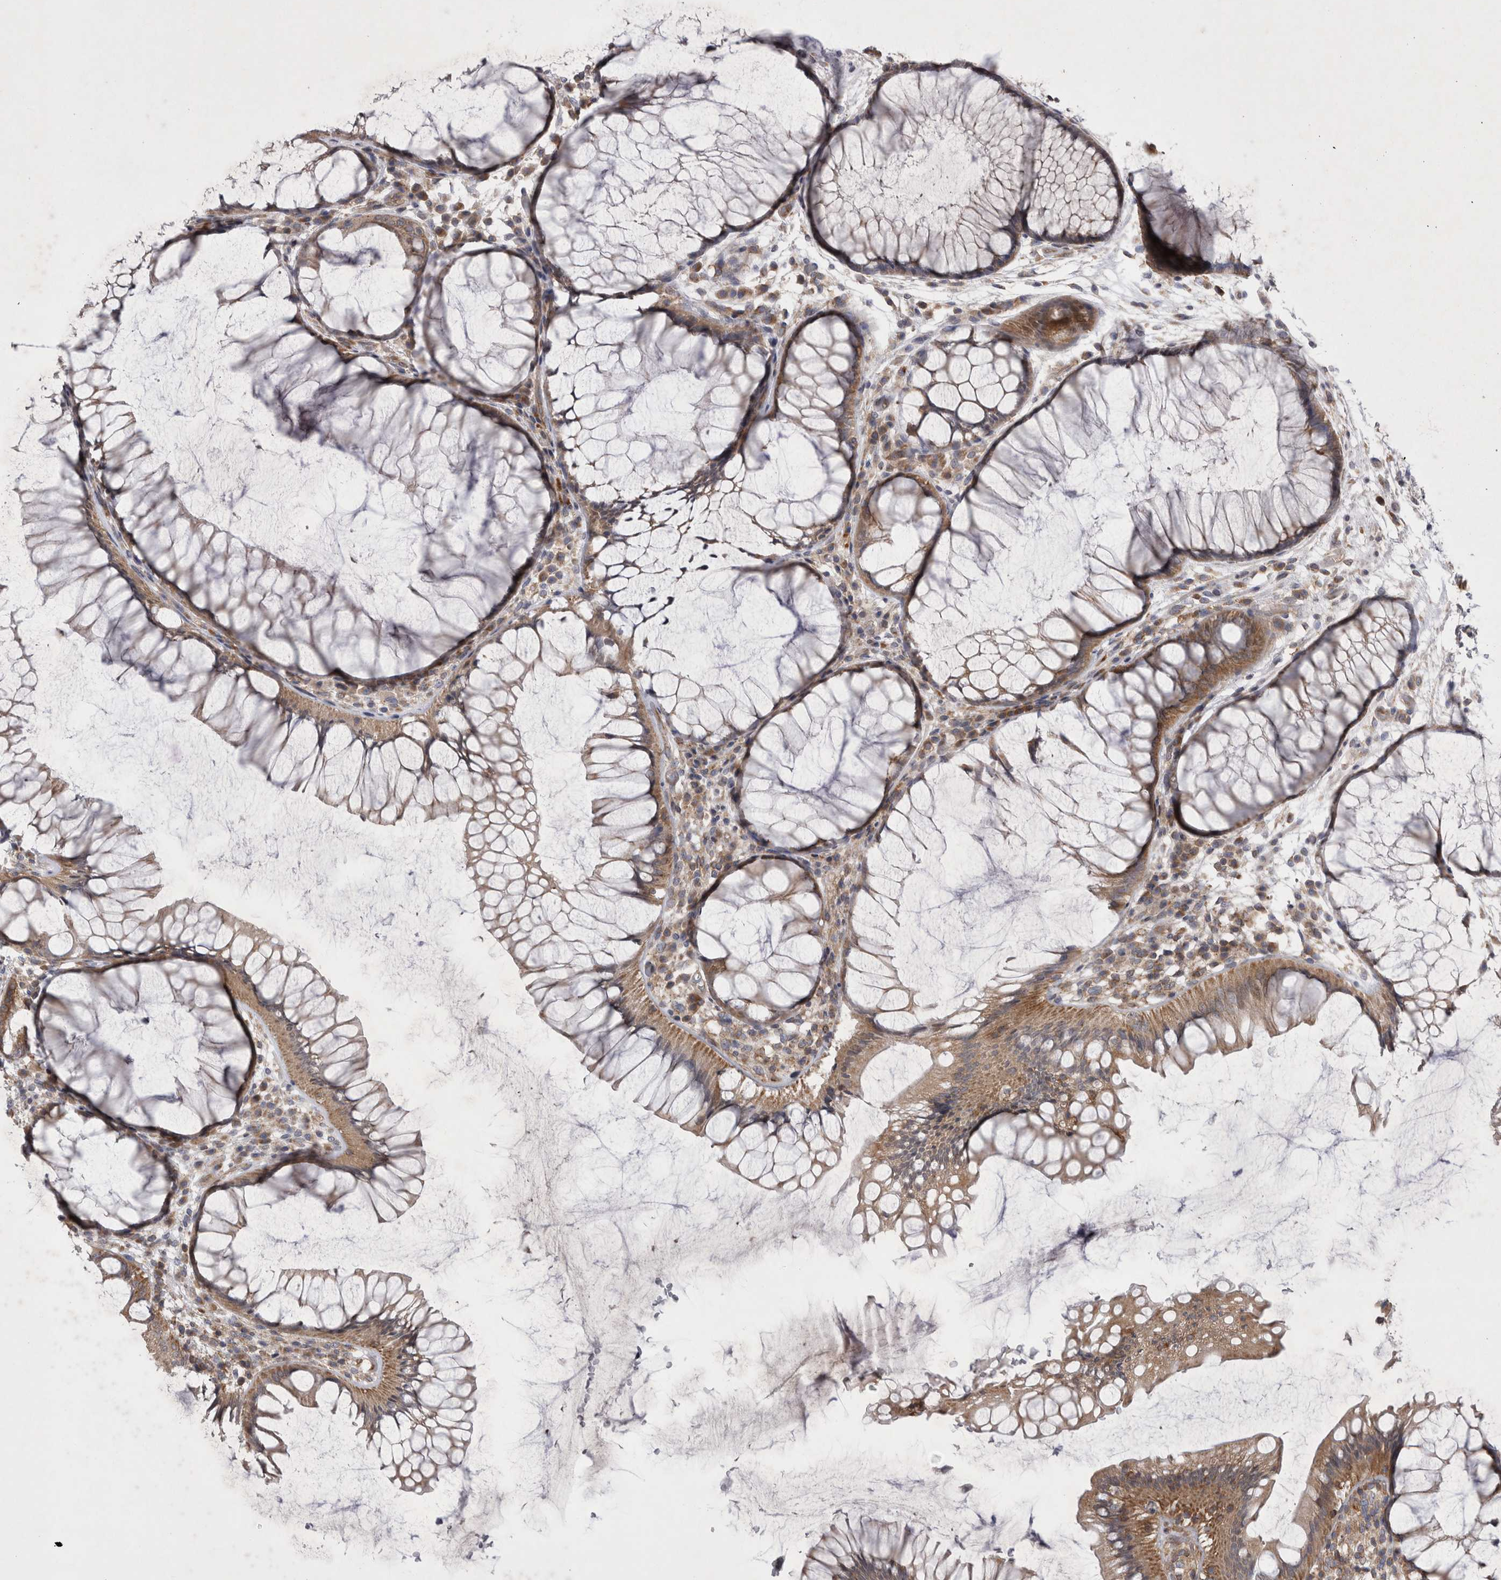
{"staining": {"intensity": "weak", "quantity": ">75%", "location": "cytoplasmic/membranous"}, "tissue": "rectum", "cell_type": "Glandular cells", "image_type": "normal", "snomed": [{"axis": "morphology", "description": "Normal tissue, NOS"}, {"axis": "topography", "description": "Rectum"}], "caption": "Immunohistochemical staining of normal rectum displays low levels of weak cytoplasmic/membranous staining in approximately >75% of glandular cells.", "gene": "TSPOAP1", "patient": {"sex": "male", "age": 51}}